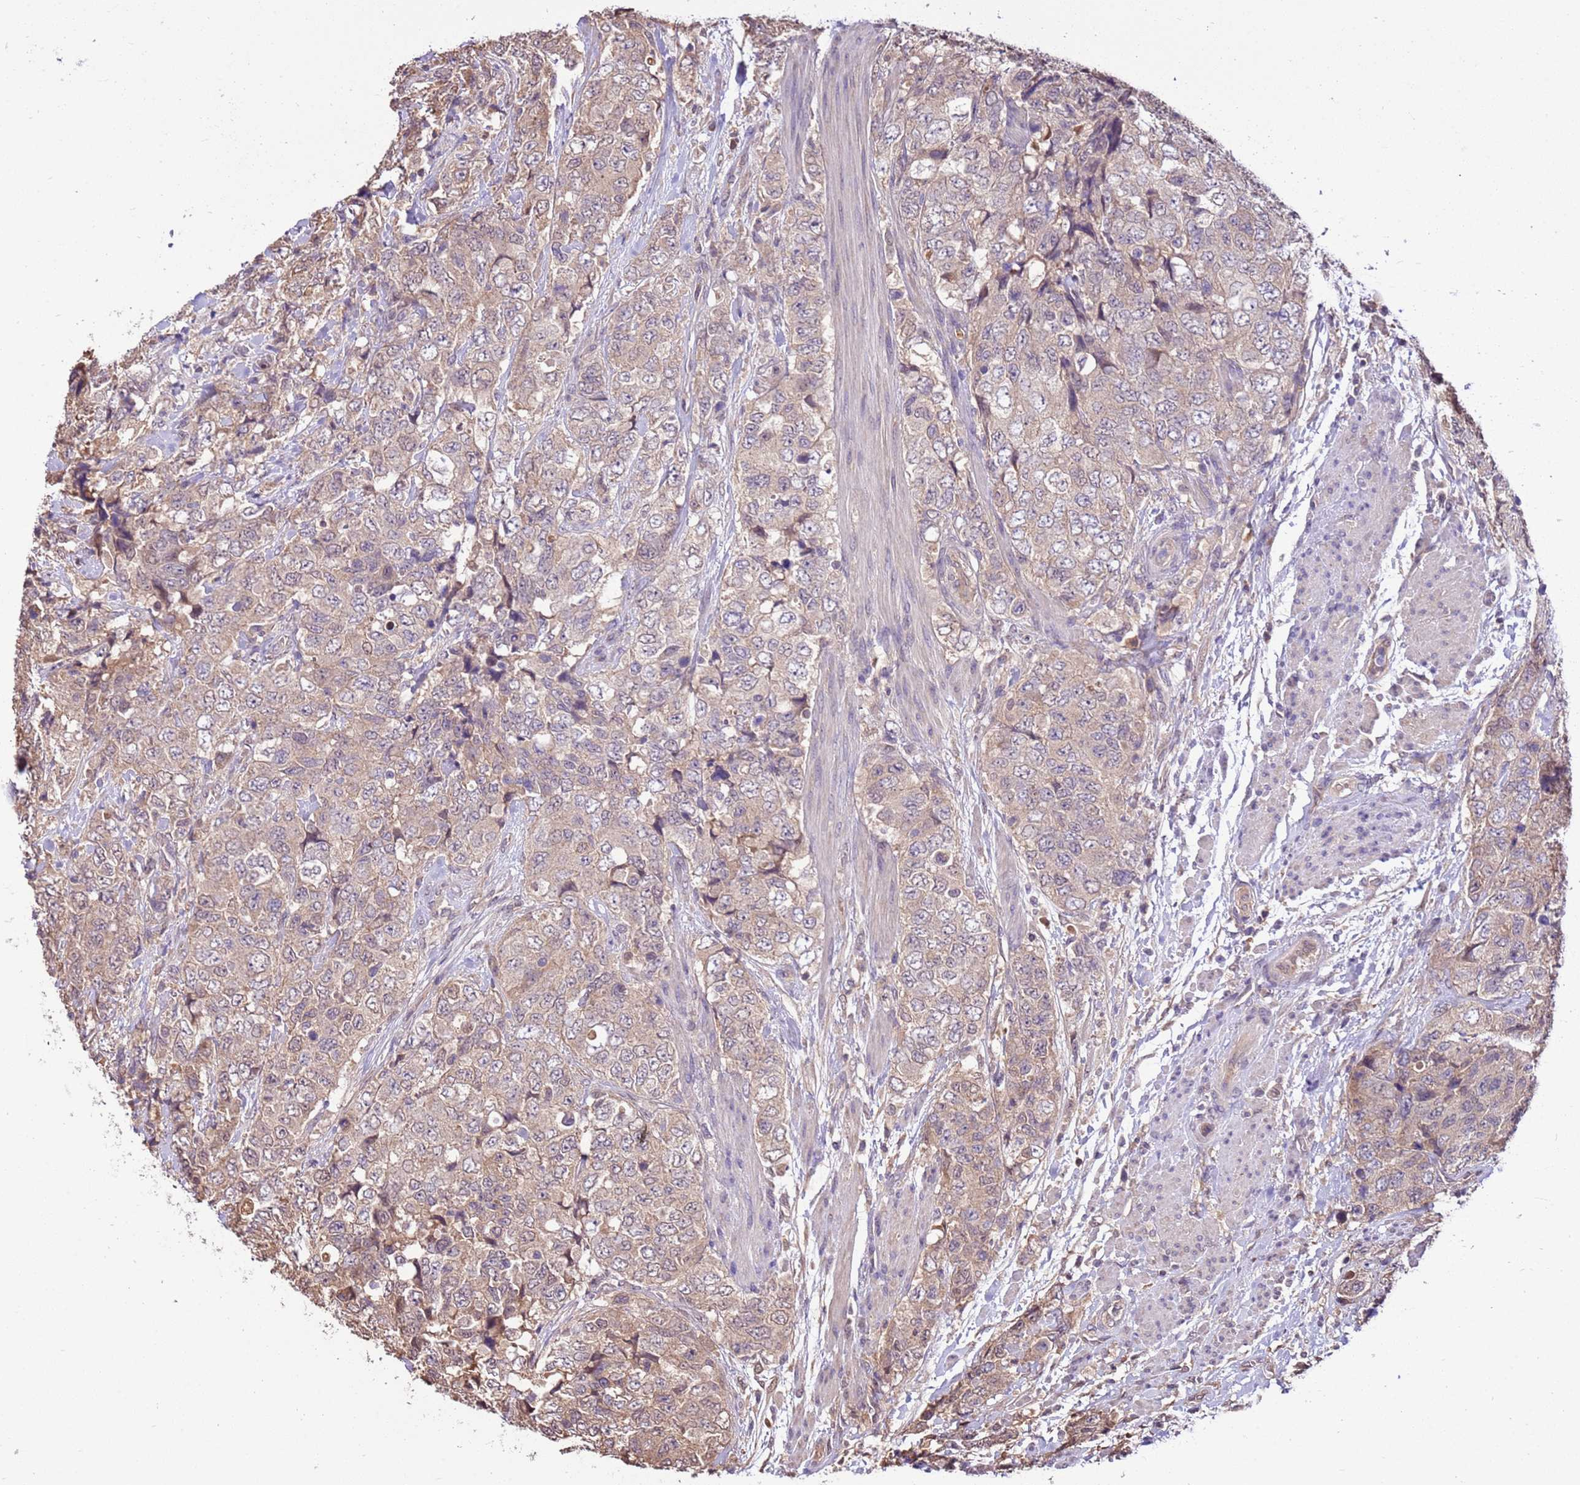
{"staining": {"intensity": "weak", "quantity": "25%-75%", "location": "cytoplasmic/membranous"}, "tissue": "urothelial cancer", "cell_type": "Tumor cells", "image_type": "cancer", "snomed": [{"axis": "morphology", "description": "Urothelial carcinoma, High grade"}, {"axis": "topography", "description": "Urinary bladder"}], "caption": "DAB immunohistochemical staining of urothelial carcinoma (high-grade) reveals weak cytoplasmic/membranous protein staining in about 25%-75% of tumor cells.", "gene": "BBS5", "patient": {"sex": "female", "age": 78}}